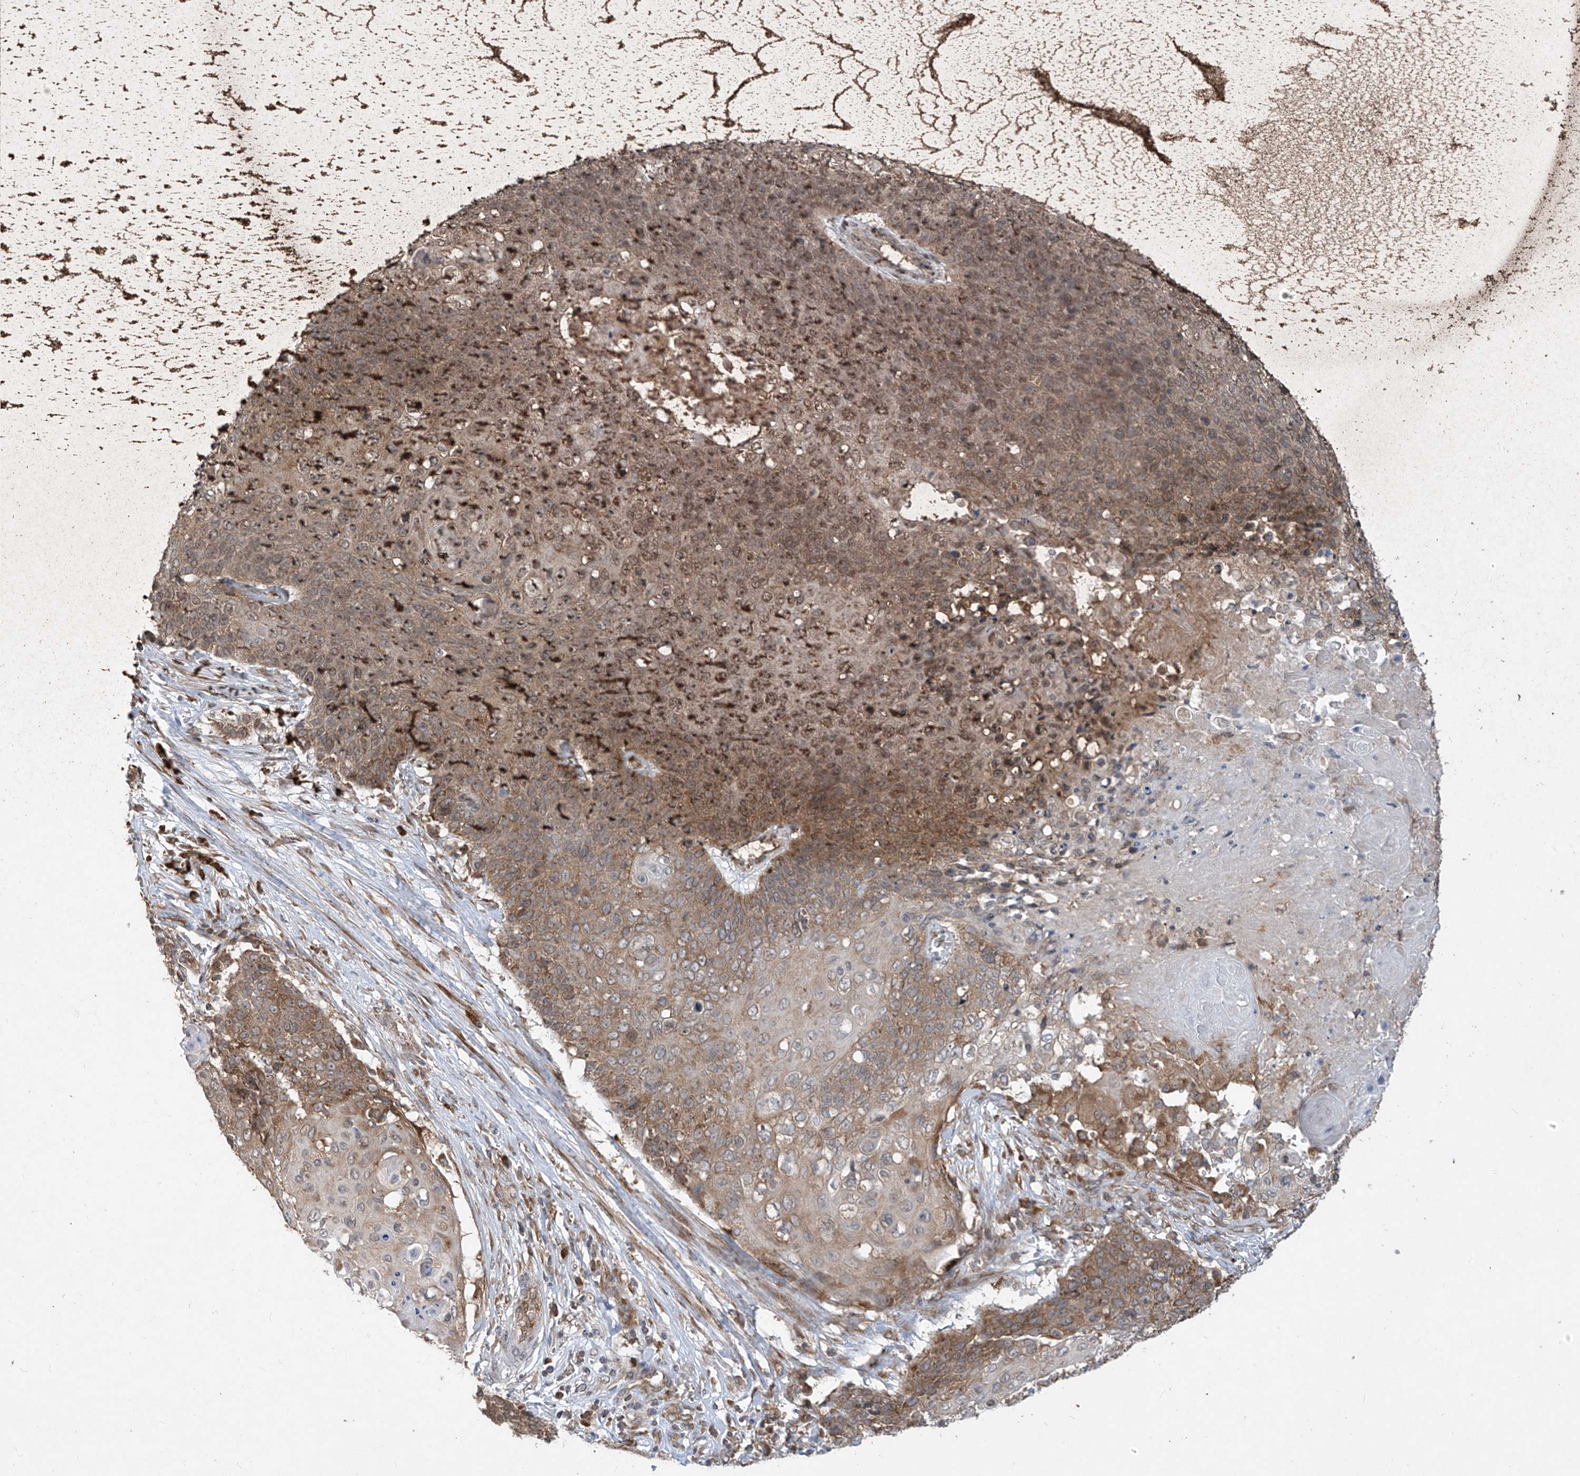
{"staining": {"intensity": "moderate", "quantity": ">75%", "location": "cytoplasmic/membranous"}, "tissue": "cervical cancer", "cell_type": "Tumor cells", "image_type": "cancer", "snomed": [{"axis": "morphology", "description": "Squamous cell carcinoma, NOS"}, {"axis": "topography", "description": "Cervix"}], "caption": "The micrograph displays staining of squamous cell carcinoma (cervical), revealing moderate cytoplasmic/membranous protein positivity (brown color) within tumor cells. The protein of interest is shown in brown color, while the nuclei are stained blue.", "gene": "RPL34", "patient": {"sex": "female", "age": 39}}